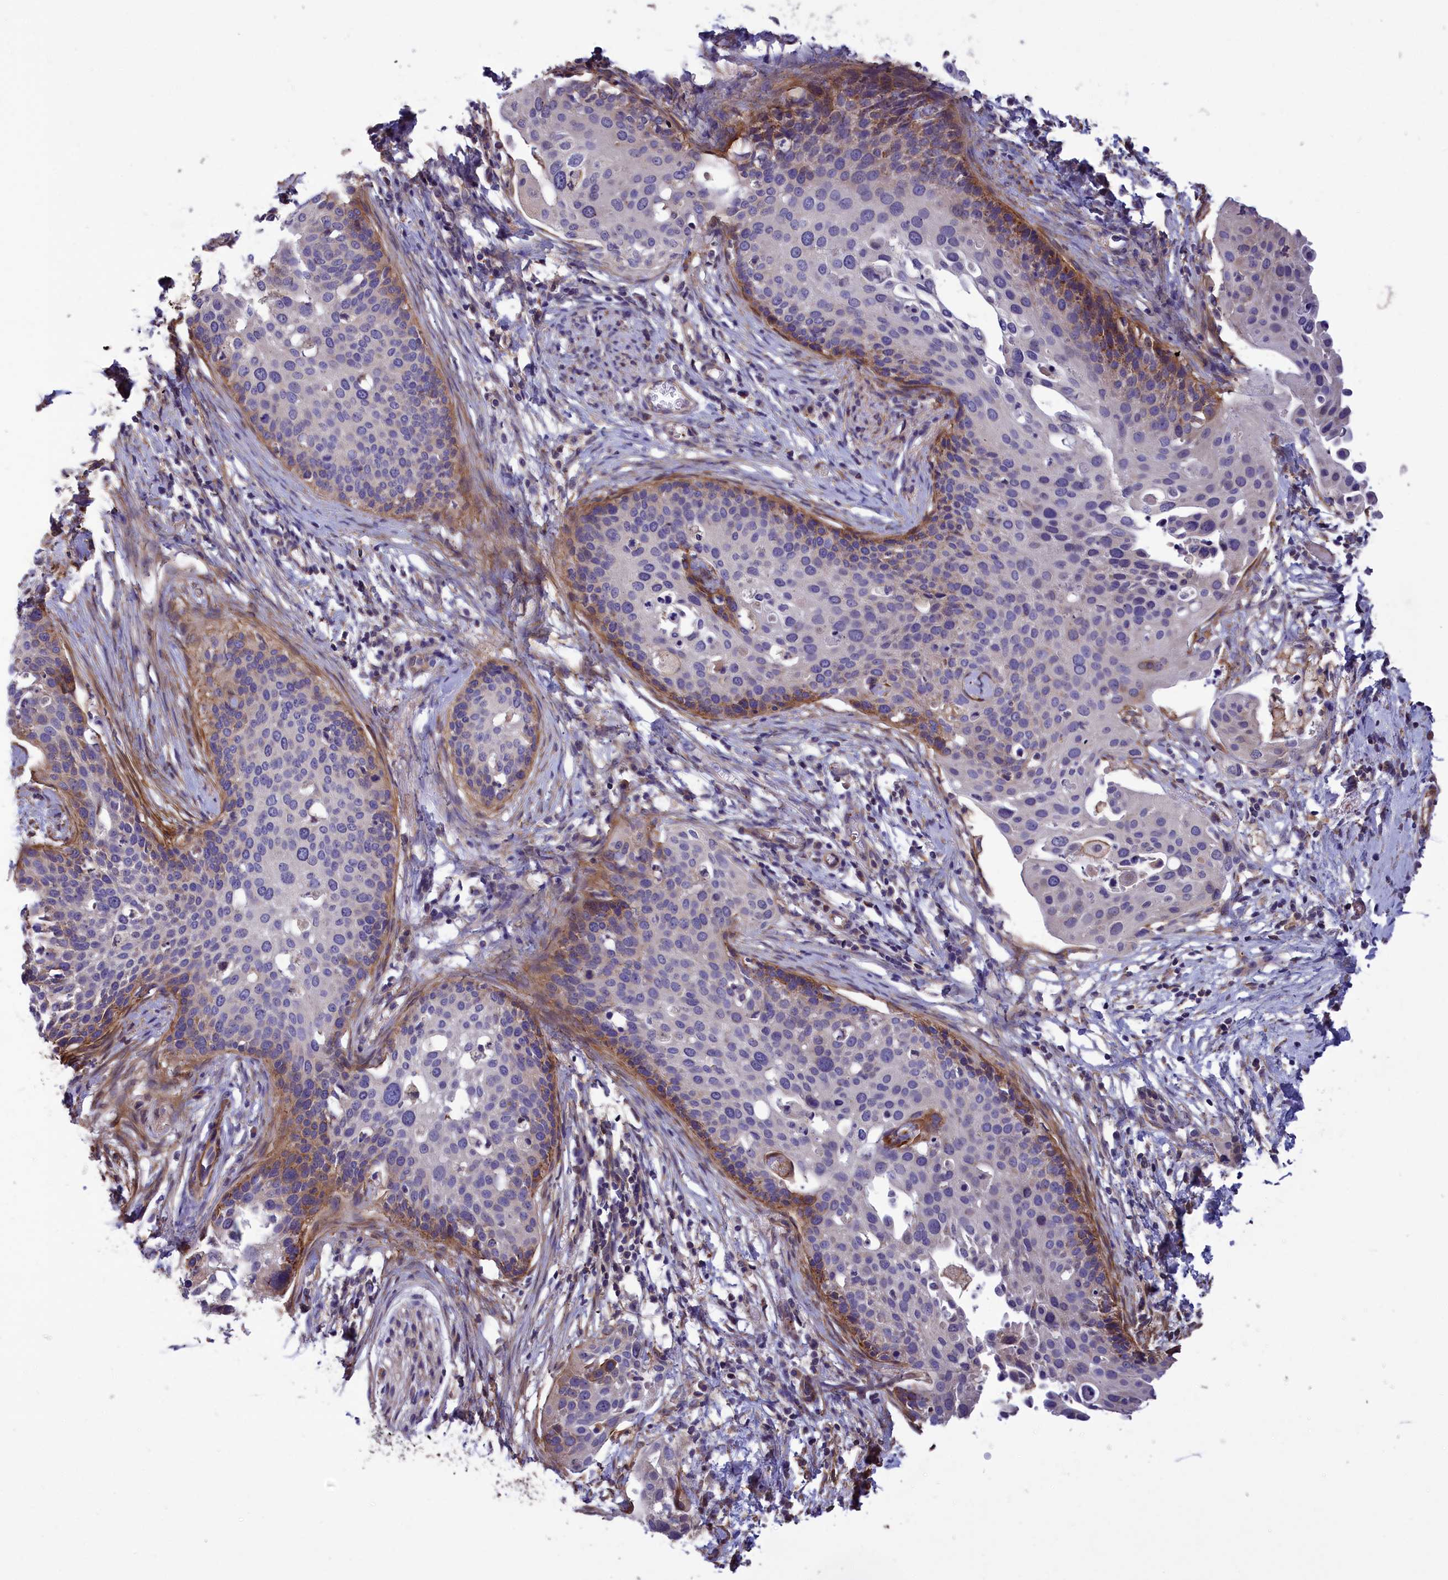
{"staining": {"intensity": "moderate", "quantity": "<25%", "location": "cytoplasmic/membranous"}, "tissue": "cervical cancer", "cell_type": "Tumor cells", "image_type": "cancer", "snomed": [{"axis": "morphology", "description": "Squamous cell carcinoma, NOS"}, {"axis": "topography", "description": "Cervix"}], "caption": "Protein positivity by IHC exhibits moderate cytoplasmic/membranous expression in approximately <25% of tumor cells in cervical cancer.", "gene": "AMDHD2", "patient": {"sex": "female", "age": 44}}